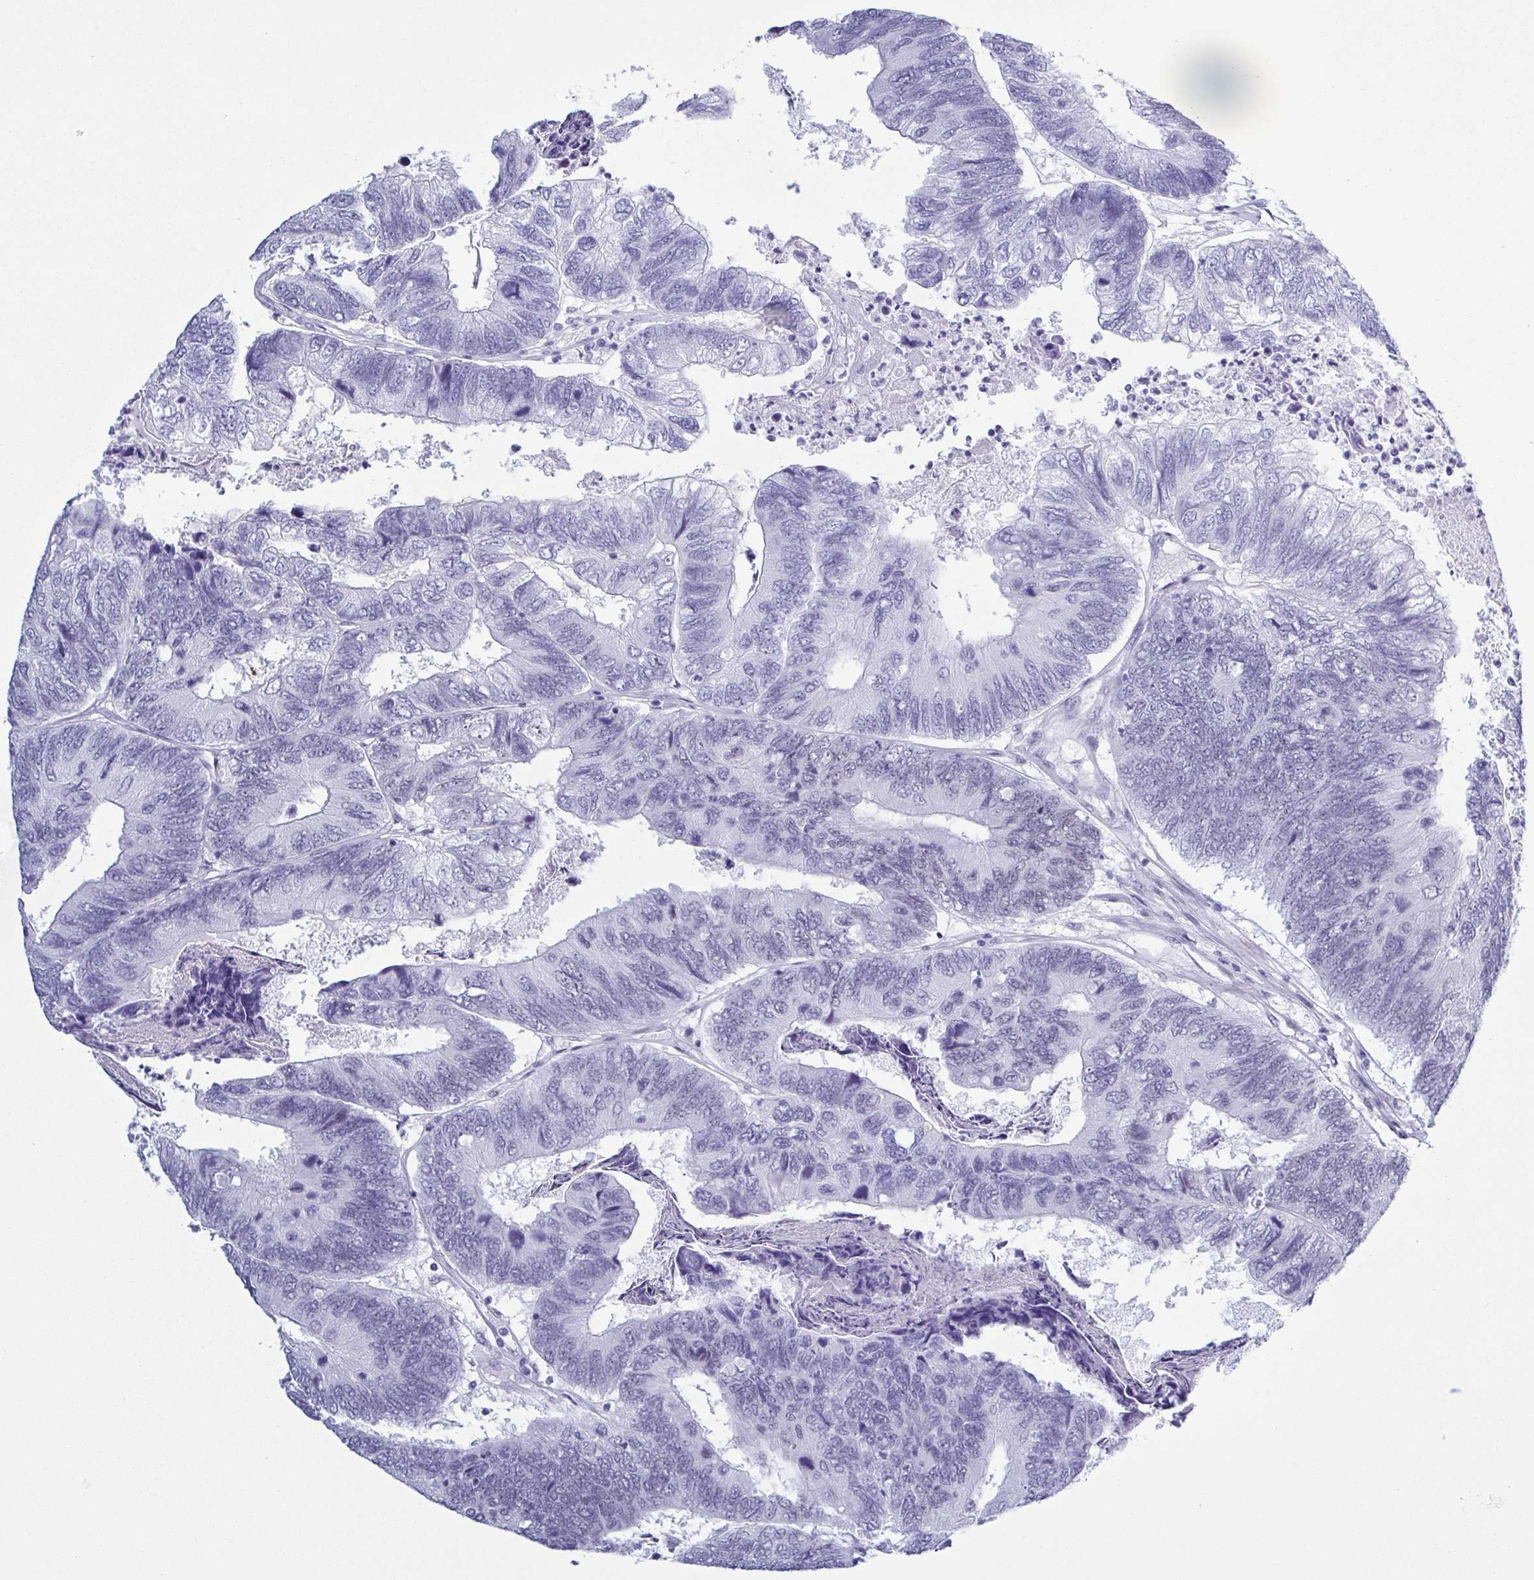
{"staining": {"intensity": "weak", "quantity": "<25%", "location": "nuclear"}, "tissue": "colorectal cancer", "cell_type": "Tumor cells", "image_type": "cancer", "snomed": [{"axis": "morphology", "description": "Adenocarcinoma, NOS"}, {"axis": "topography", "description": "Colon"}], "caption": "High power microscopy micrograph of an IHC image of adenocarcinoma (colorectal), revealing no significant staining in tumor cells. Brightfield microscopy of IHC stained with DAB (brown) and hematoxylin (blue), captured at high magnification.", "gene": "SUGP2", "patient": {"sex": "female", "age": 67}}